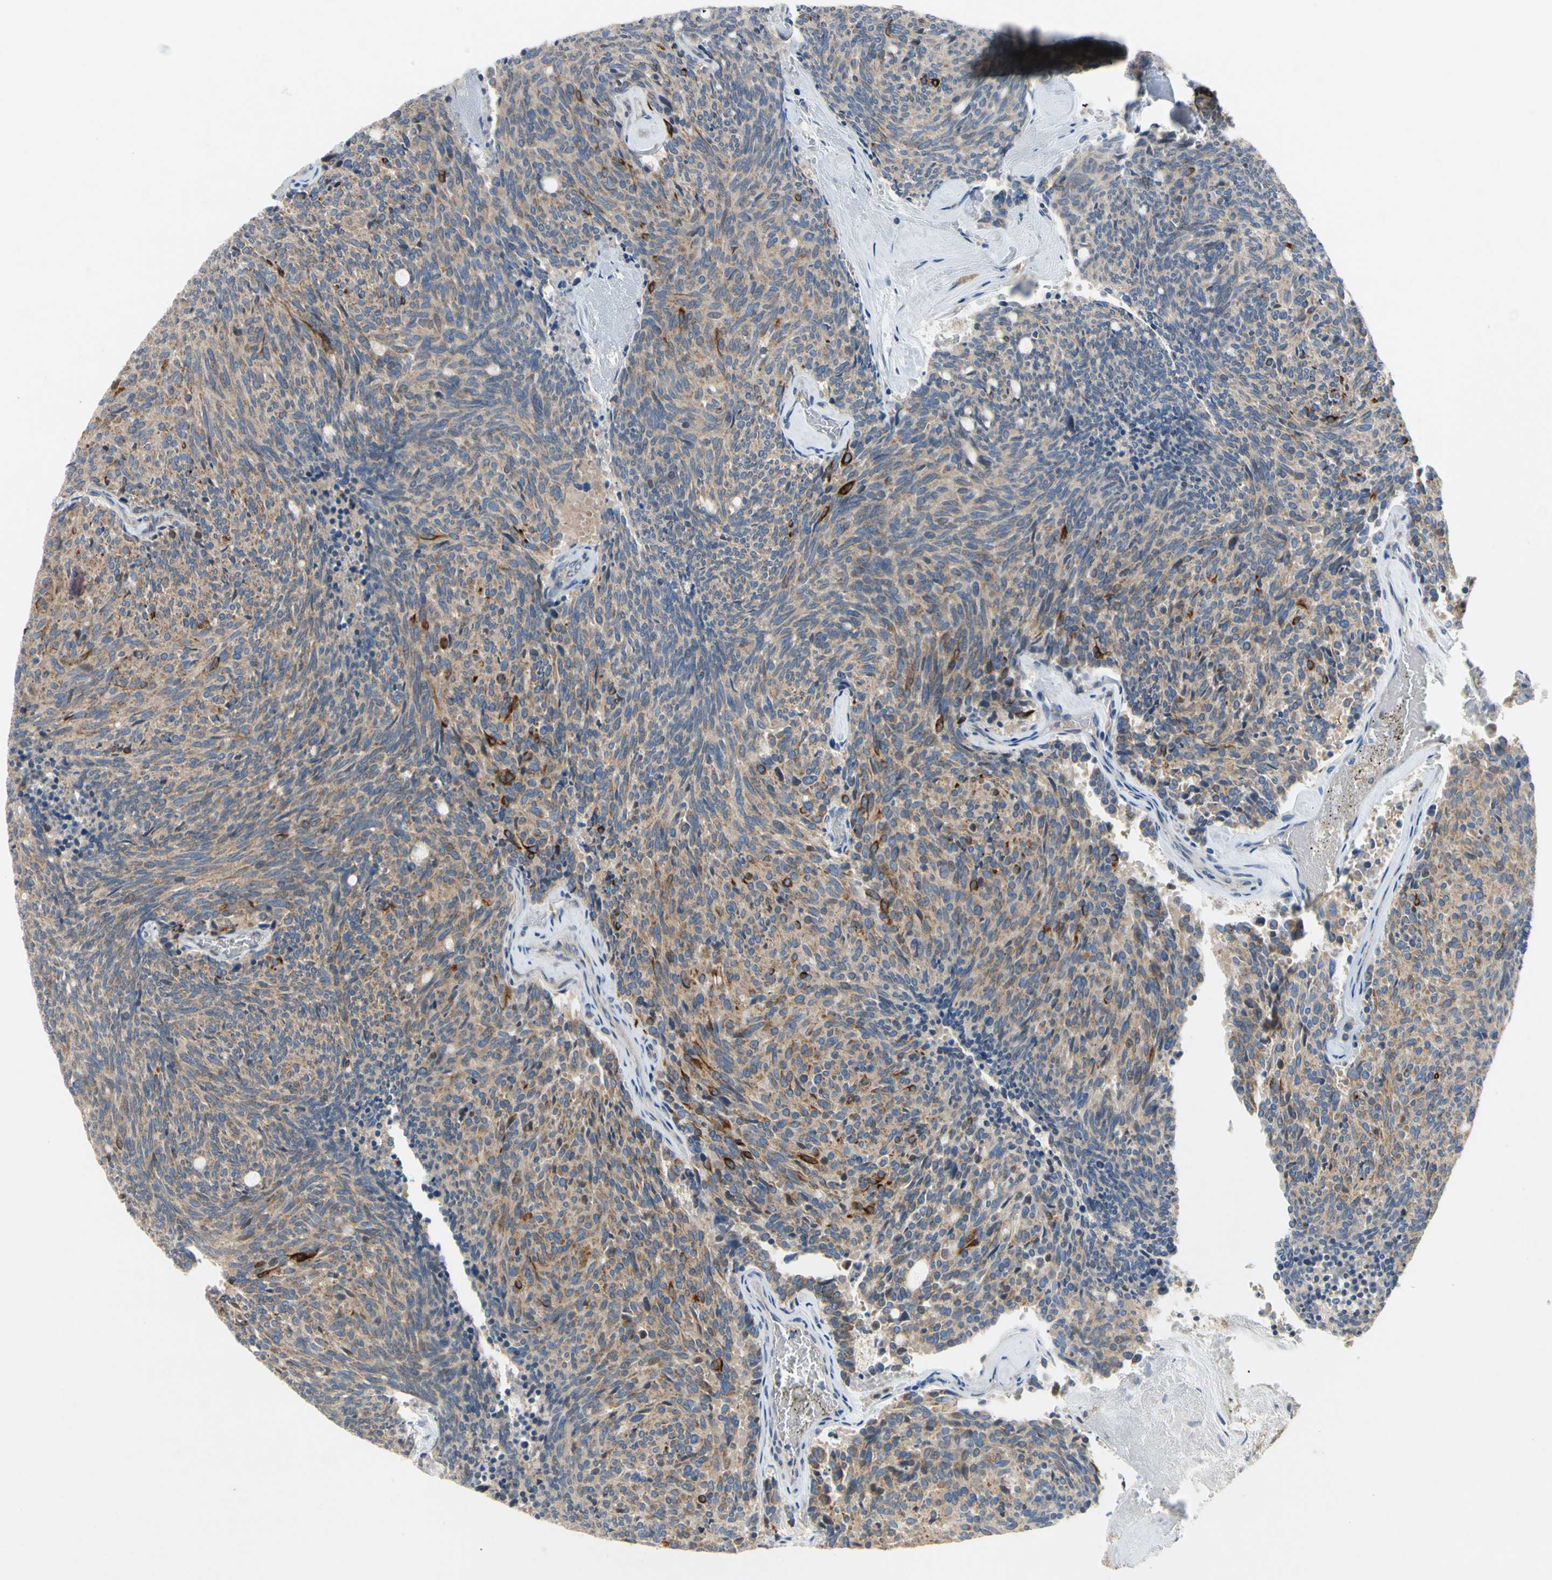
{"staining": {"intensity": "moderate", "quantity": ">75%", "location": "cytoplasmic/membranous"}, "tissue": "carcinoid", "cell_type": "Tumor cells", "image_type": "cancer", "snomed": [{"axis": "morphology", "description": "Carcinoid, malignant, NOS"}, {"axis": "topography", "description": "Pancreas"}], "caption": "Human malignant carcinoid stained with a brown dye shows moderate cytoplasmic/membranous positive positivity in approximately >75% of tumor cells.", "gene": "KLHDC8B", "patient": {"sex": "female", "age": 54}}